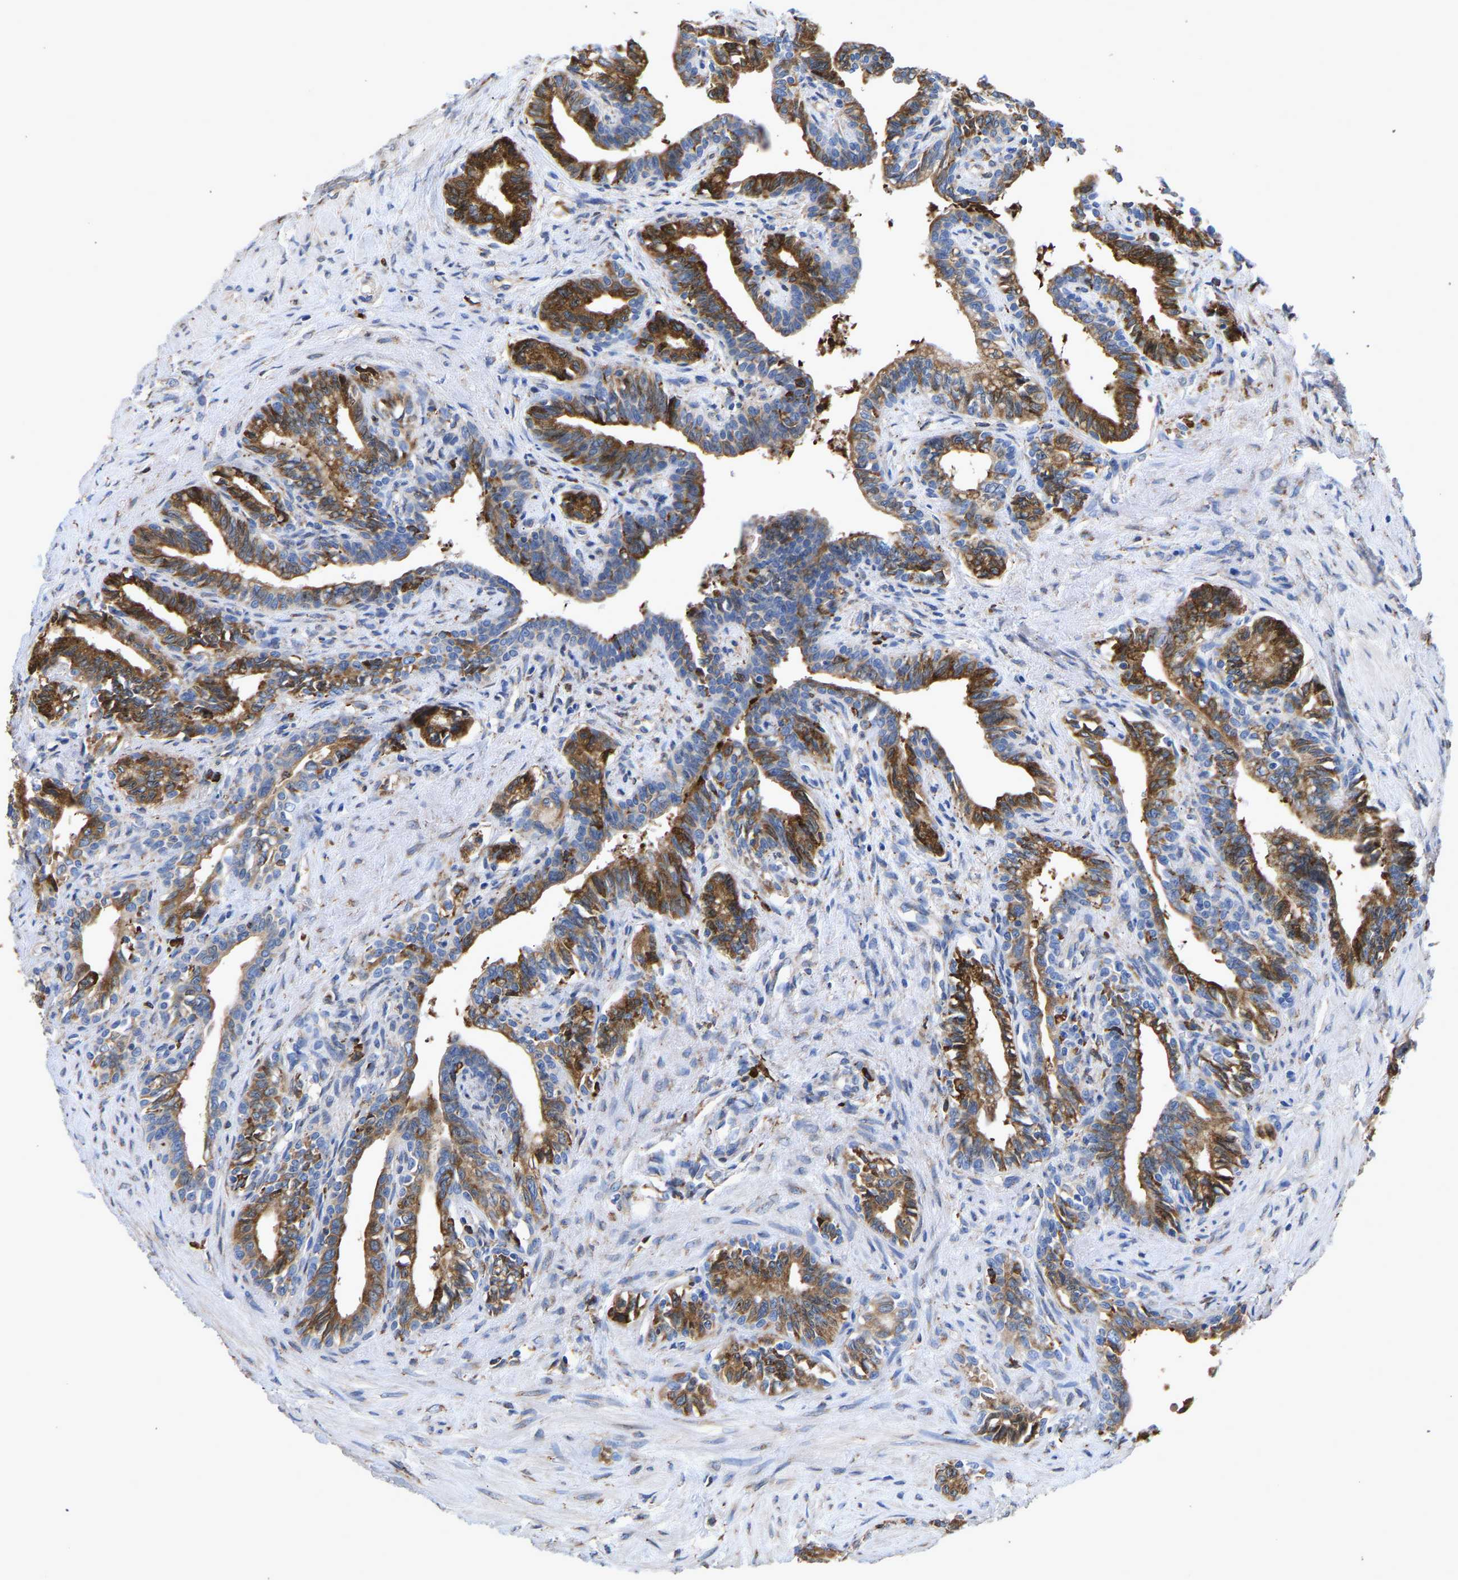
{"staining": {"intensity": "strong", "quantity": ">75%", "location": "cytoplasmic/membranous"}, "tissue": "seminal vesicle", "cell_type": "Glandular cells", "image_type": "normal", "snomed": [{"axis": "morphology", "description": "Normal tissue, NOS"}, {"axis": "morphology", "description": "Adenocarcinoma, High grade"}, {"axis": "topography", "description": "Prostate"}, {"axis": "topography", "description": "Seminal veicle"}], "caption": "IHC (DAB) staining of normal seminal vesicle exhibits strong cytoplasmic/membranous protein expression in approximately >75% of glandular cells.", "gene": "P4HB", "patient": {"sex": "male", "age": 55}}